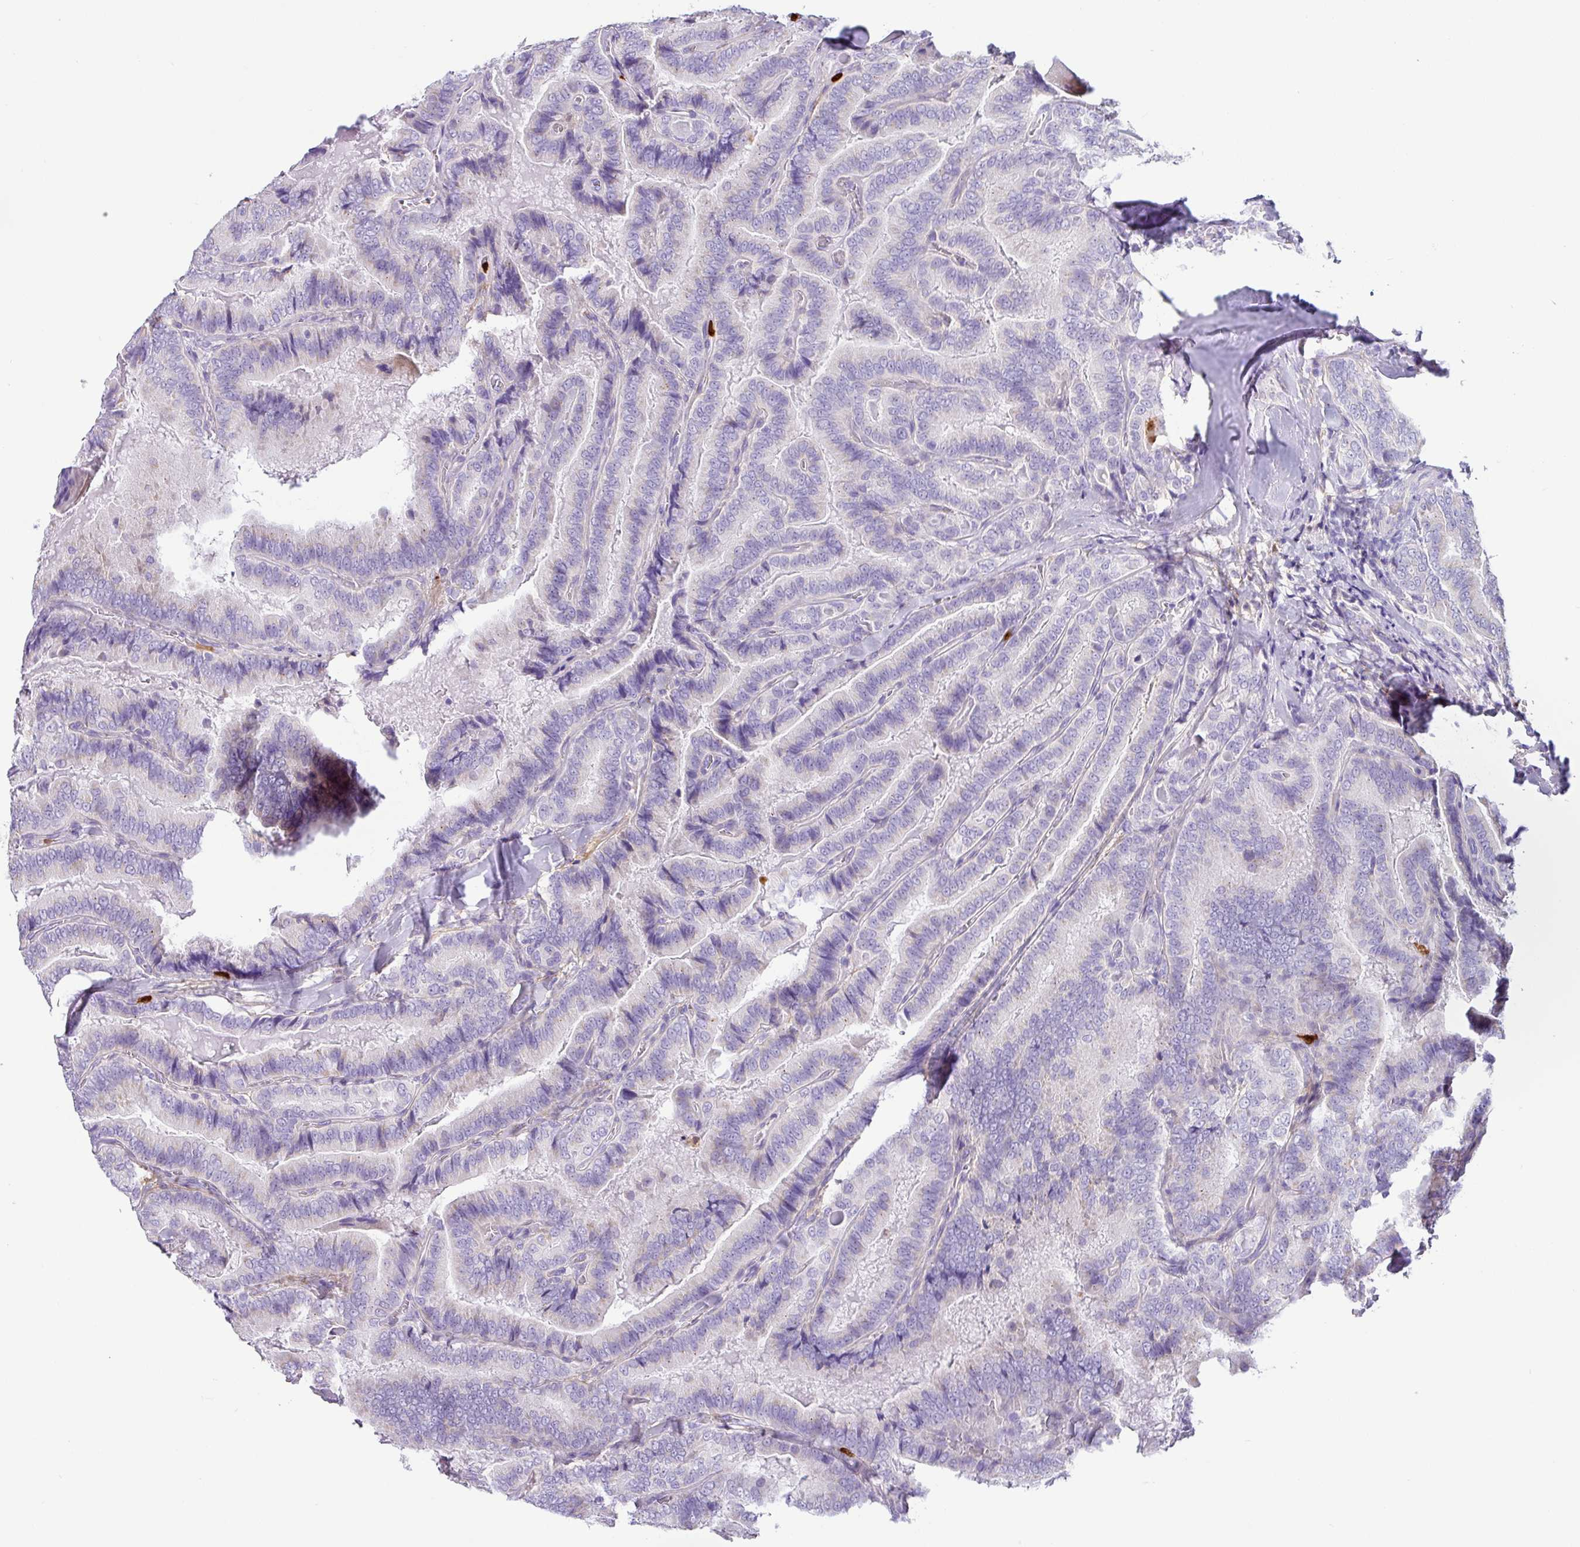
{"staining": {"intensity": "negative", "quantity": "none", "location": "none"}, "tissue": "thyroid cancer", "cell_type": "Tumor cells", "image_type": "cancer", "snomed": [{"axis": "morphology", "description": "Papillary adenocarcinoma, NOS"}, {"axis": "topography", "description": "Thyroid gland"}], "caption": "An IHC micrograph of papillary adenocarcinoma (thyroid) is shown. There is no staining in tumor cells of papillary adenocarcinoma (thyroid). (Brightfield microscopy of DAB (3,3'-diaminobenzidine) immunohistochemistry (IHC) at high magnification).", "gene": "SH2D3C", "patient": {"sex": "male", "age": 61}}